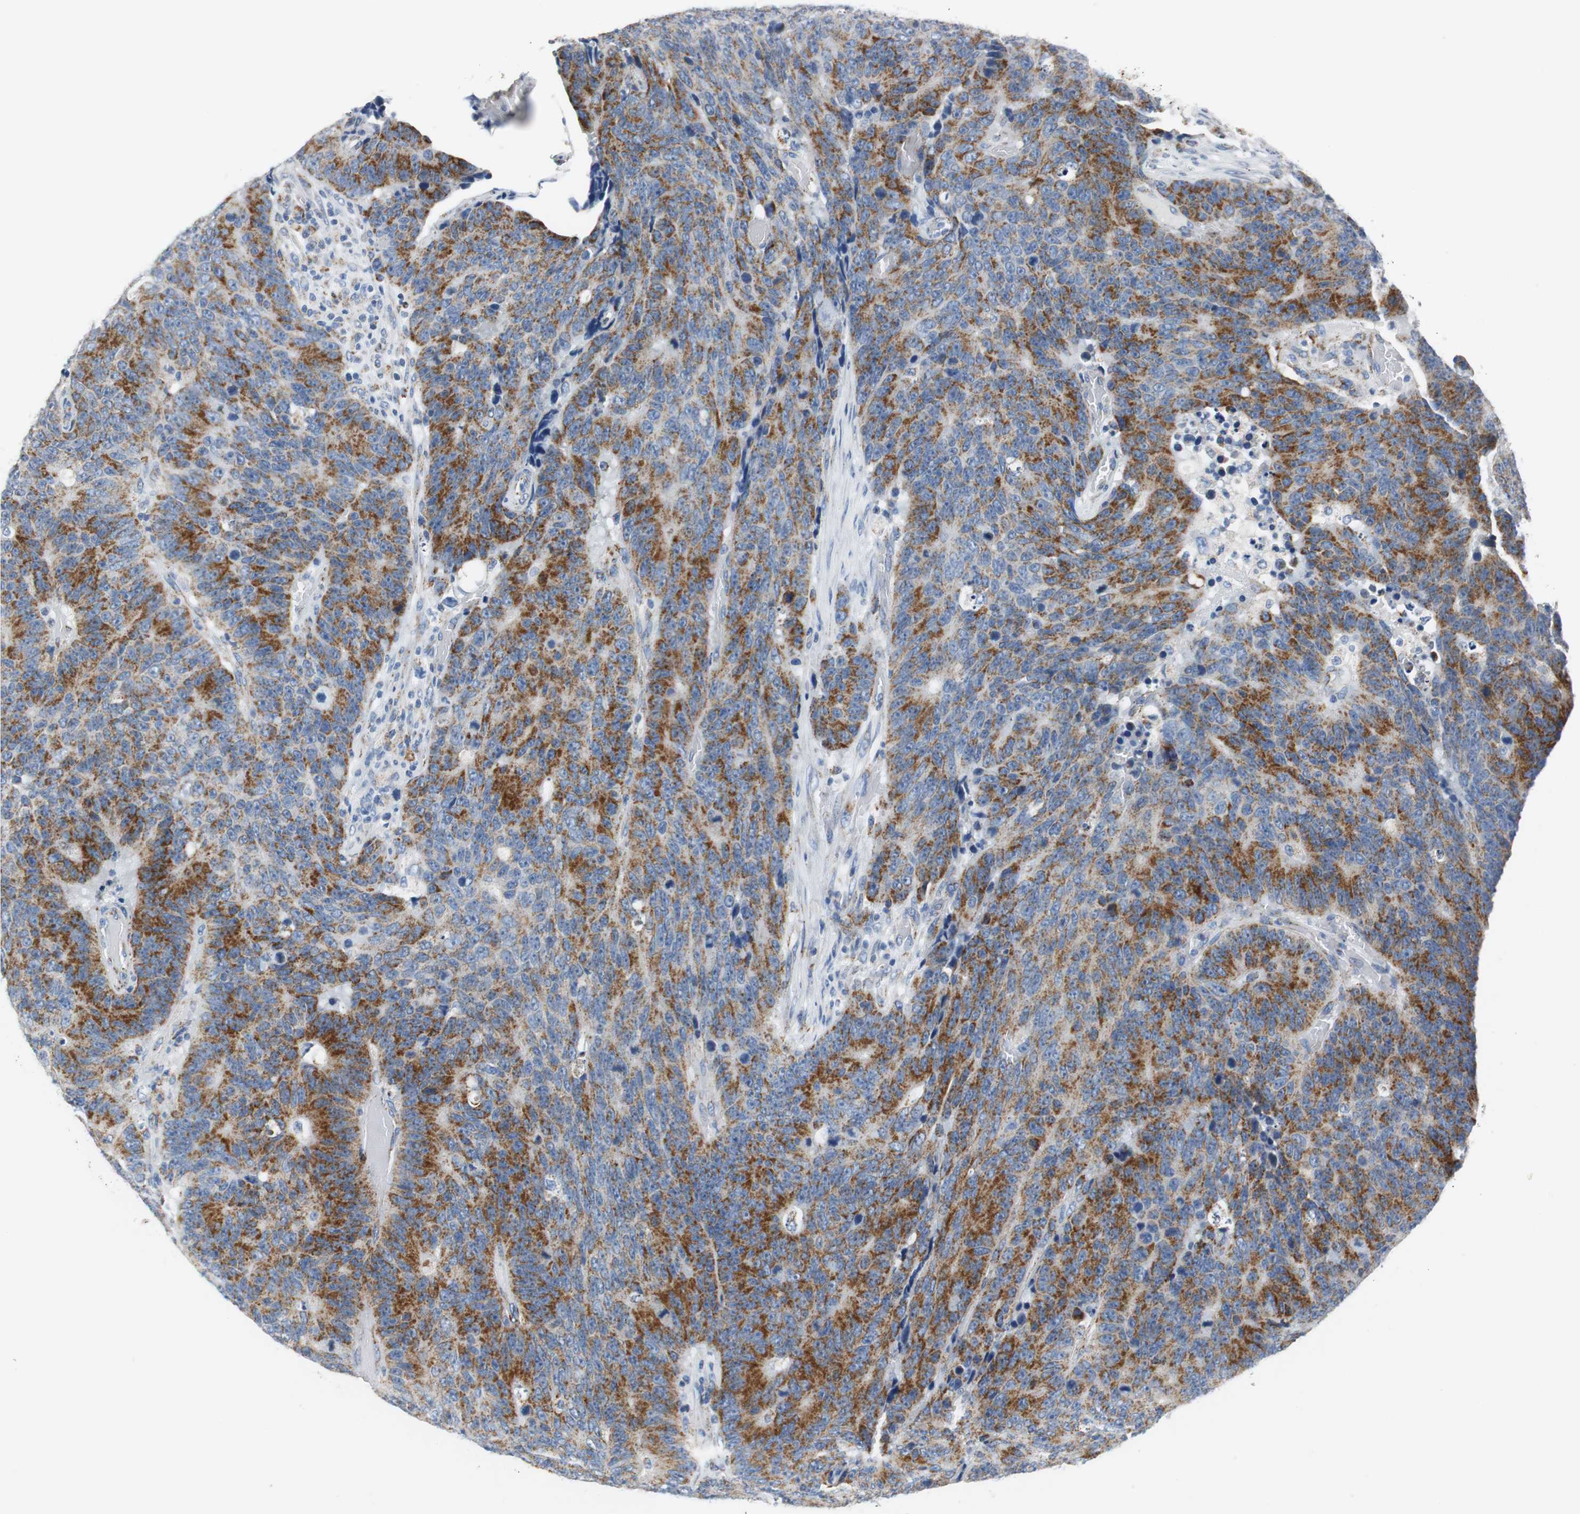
{"staining": {"intensity": "strong", "quantity": ">75%", "location": "cytoplasmic/membranous"}, "tissue": "colorectal cancer", "cell_type": "Tumor cells", "image_type": "cancer", "snomed": [{"axis": "morphology", "description": "Adenocarcinoma, NOS"}, {"axis": "topography", "description": "Colon"}], "caption": "Strong cytoplasmic/membranous positivity for a protein is present in approximately >75% of tumor cells of adenocarcinoma (colorectal) using immunohistochemistry.", "gene": "C1QTNF7", "patient": {"sex": "female", "age": 86}}